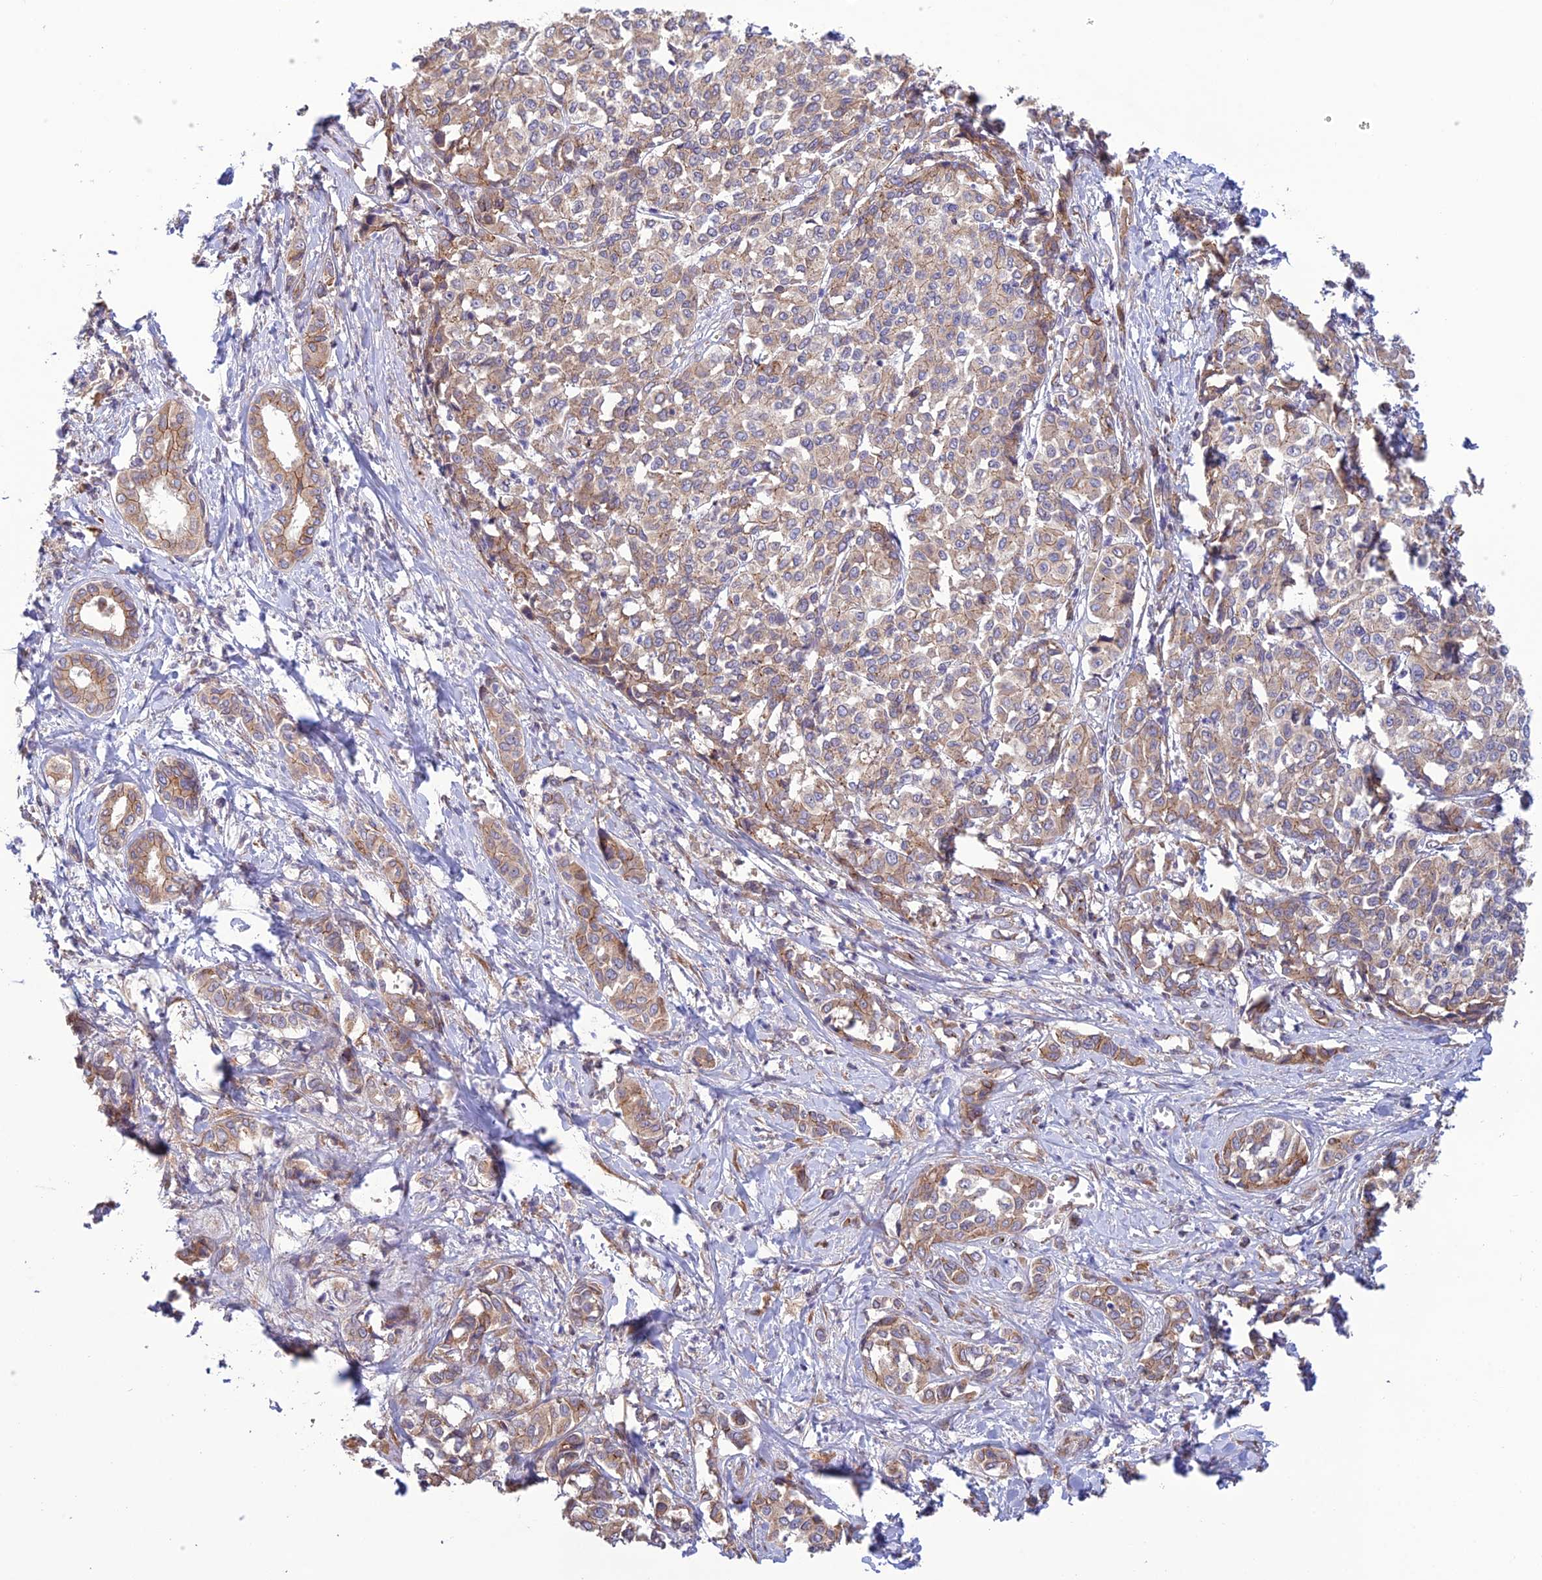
{"staining": {"intensity": "weak", "quantity": ">75%", "location": "cytoplasmic/membranous"}, "tissue": "liver cancer", "cell_type": "Tumor cells", "image_type": "cancer", "snomed": [{"axis": "morphology", "description": "Cholangiocarcinoma"}, {"axis": "topography", "description": "Liver"}], "caption": "IHC (DAB (3,3'-diaminobenzidine)) staining of liver cancer shows weak cytoplasmic/membranous protein positivity in approximately >75% of tumor cells.", "gene": "MRNIP", "patient": {"sex": "female", "age": 77}}